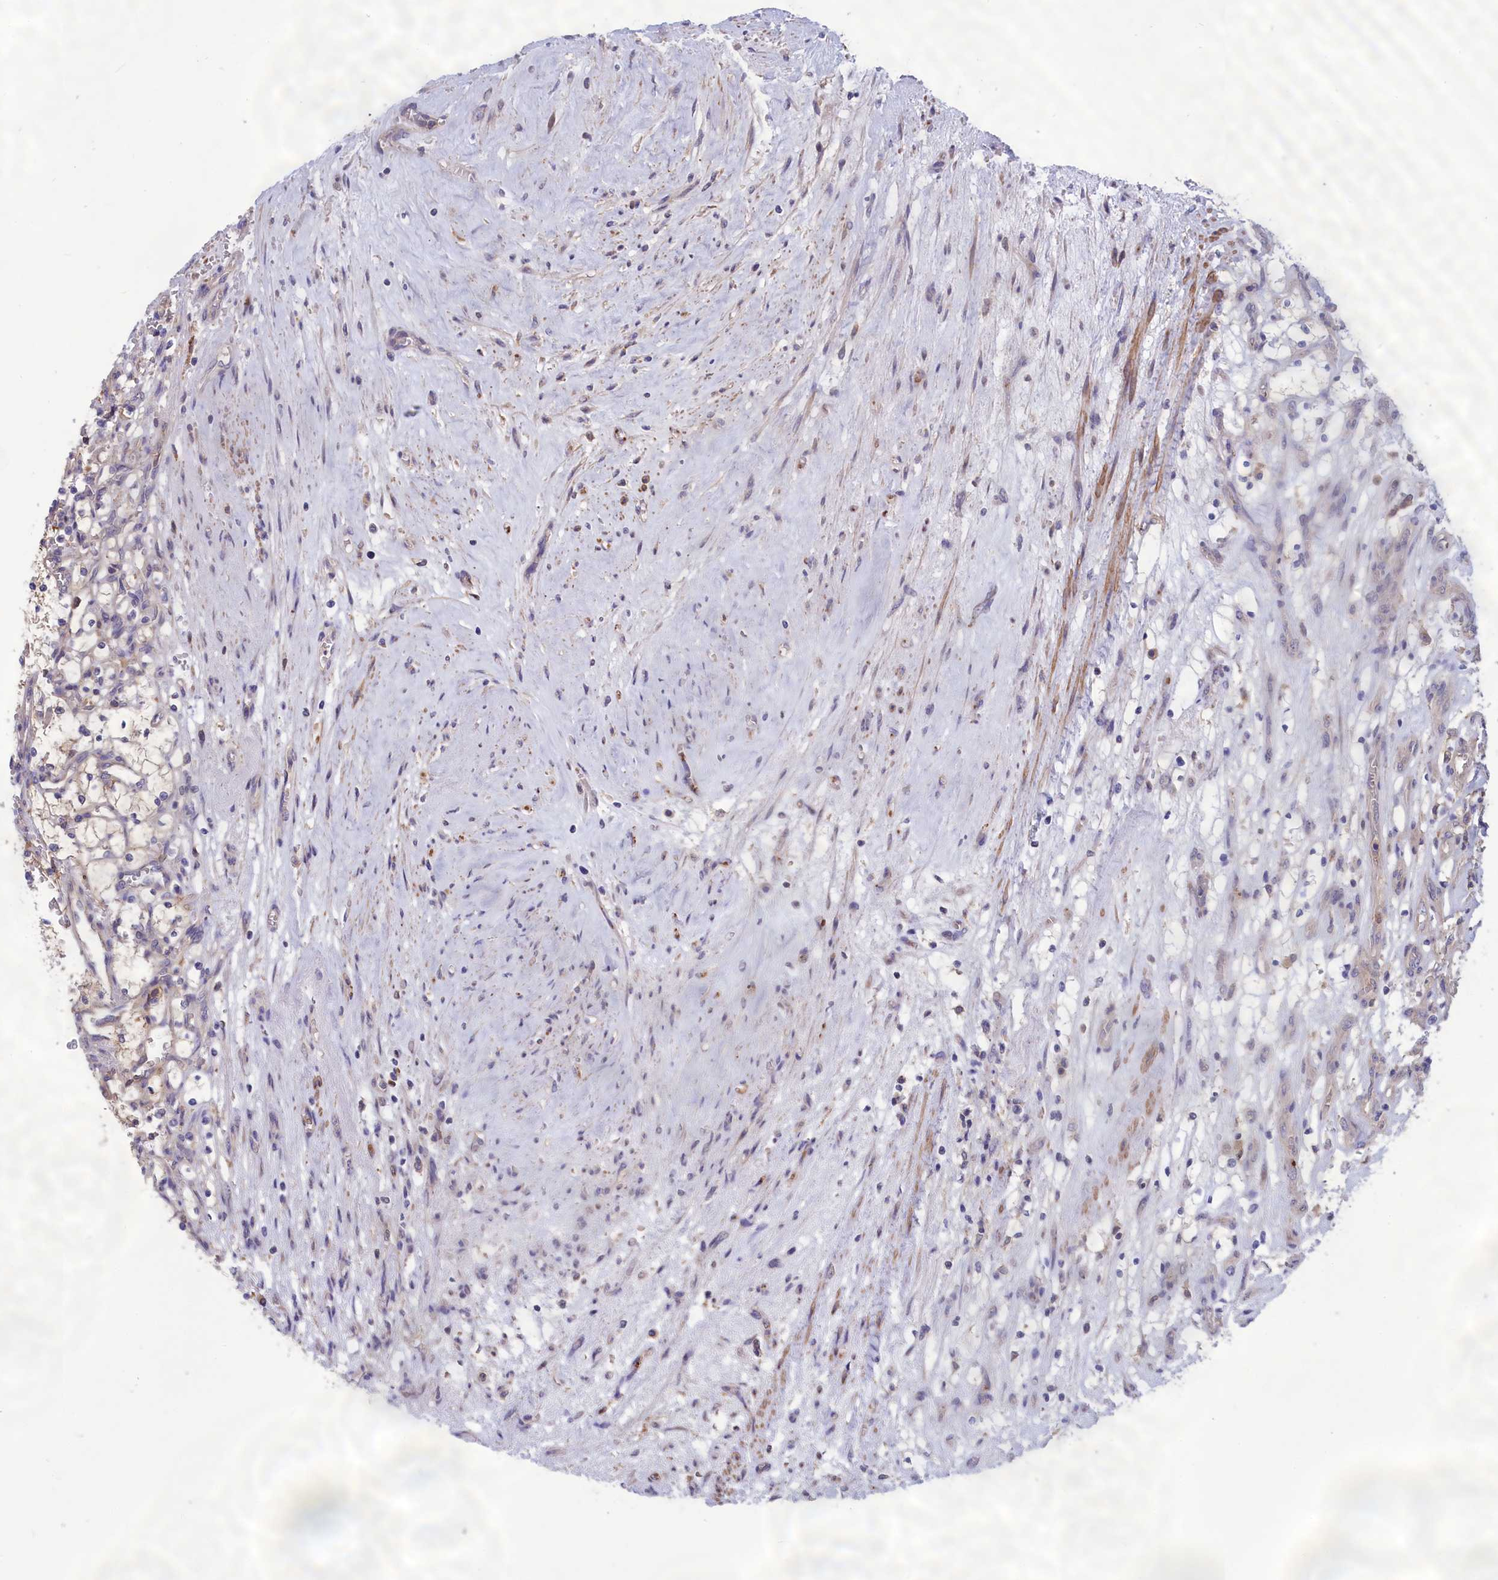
{"staining": {"intensity": "negative", "quantity": "none", "location": "none"}, "tissue": "renal cancer", "cell_type": "Tumor cells", "image_type": "cancer", "snomed": [{"axis": "morphology", "description": "Adenocarcinoma, NOS"}, {"axis": "topography", "description": "Kidney"}], "caption": "Tumor cells show no significant protein staining in adenocarcinoma (renal).", "gene": "AMDHD2", "patient": {"sex": "female", "age": 69}}